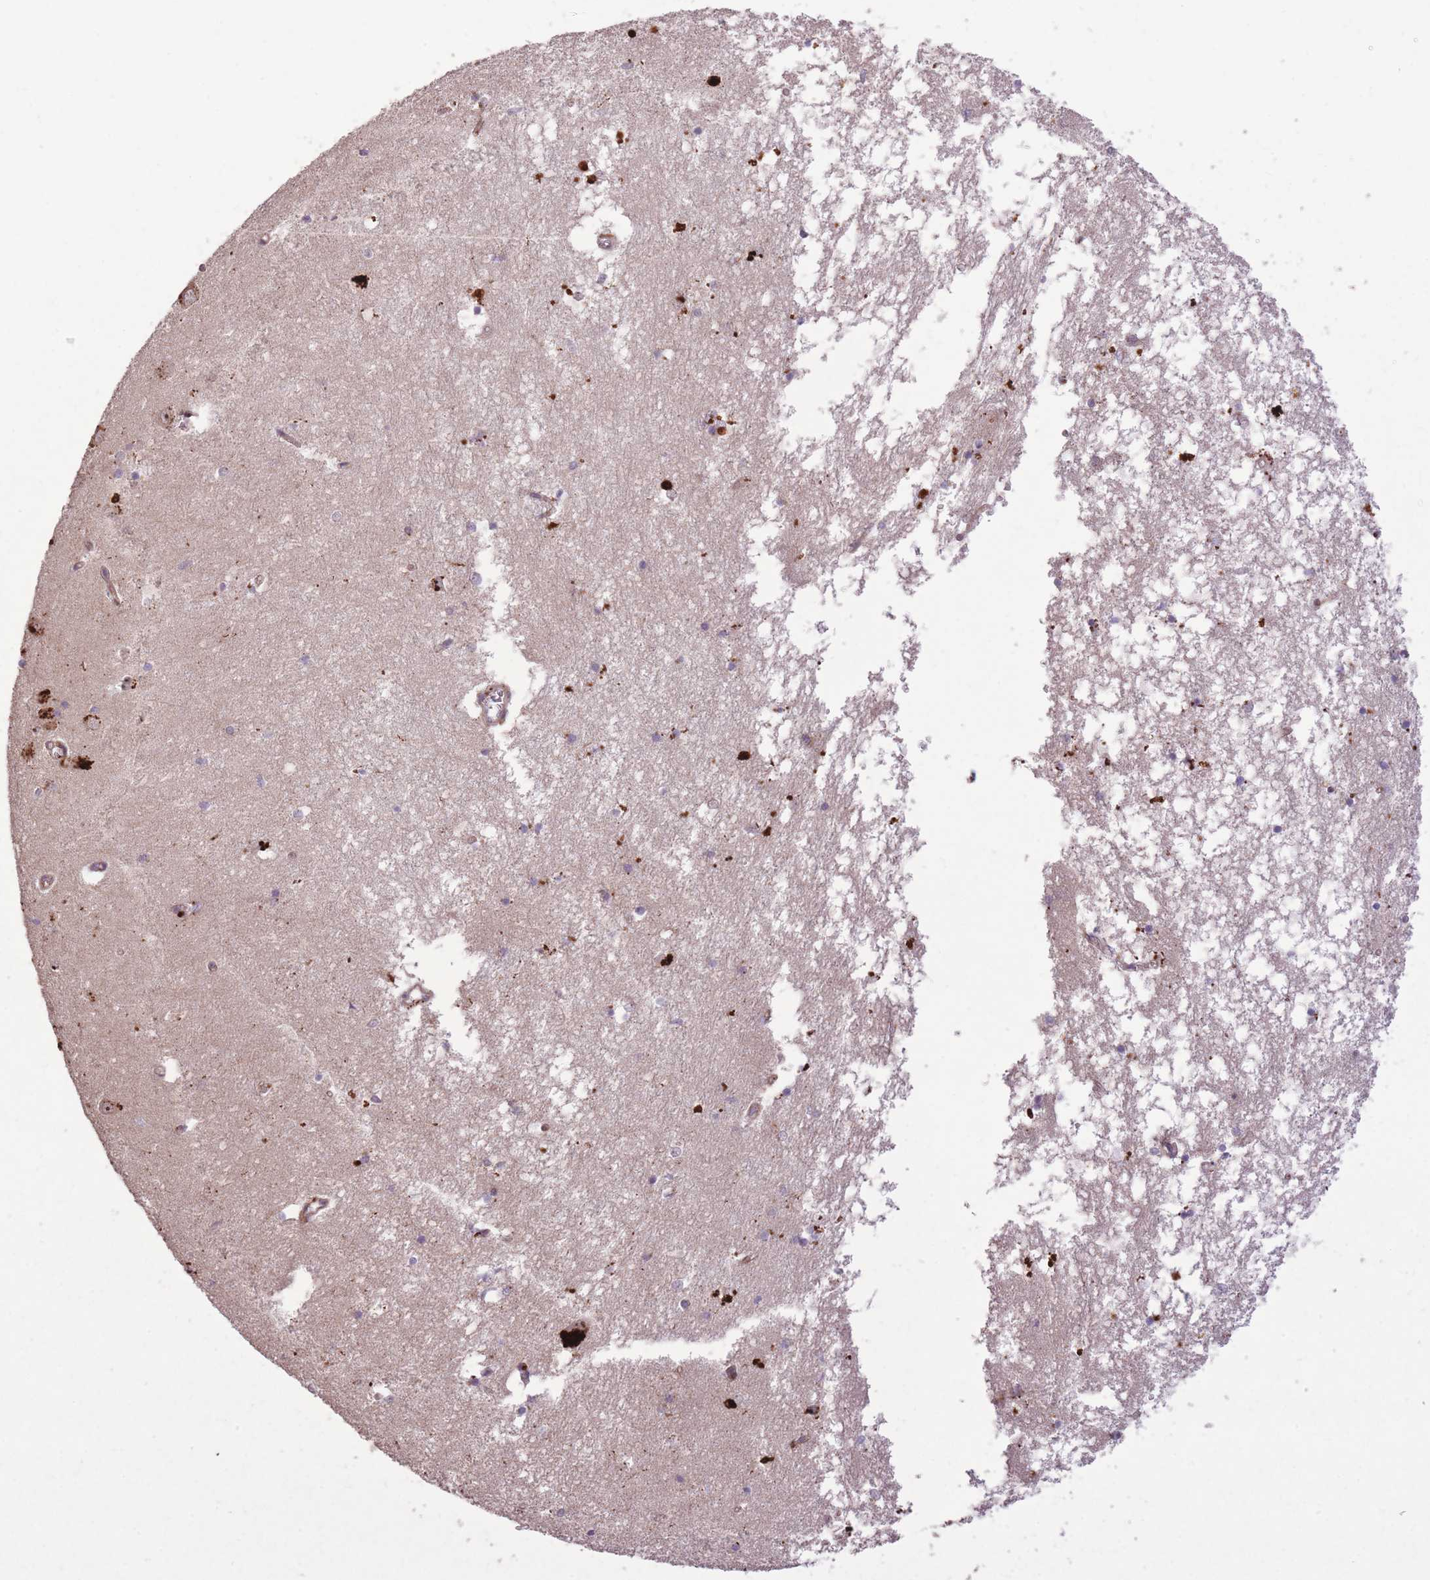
{"staining": {"intensity": "moderate", "quantity": "25%-75%", "location": "cytoplasmic/membranous,nuclear"}, "tissue": "hippocampus", "cell_type": "Glial cells", "image_type": "normal", "snomed": [{"axis": "morphology", "description": "Normal tissue, NOS"}, {"axis": "topography", "description": "Hippocampus"}], "caption": "Immunohistochemistry (IHC) of benign human hippocampus demonstrates medium levels of moderate cytoplasmic/membranous,nuclear positivity in about 25%-75% of glial cells. (IHC, brightfield microscopy, high magnification).", "gene": "POLR3F", "patient": {"sex": "male", "age": 70}}